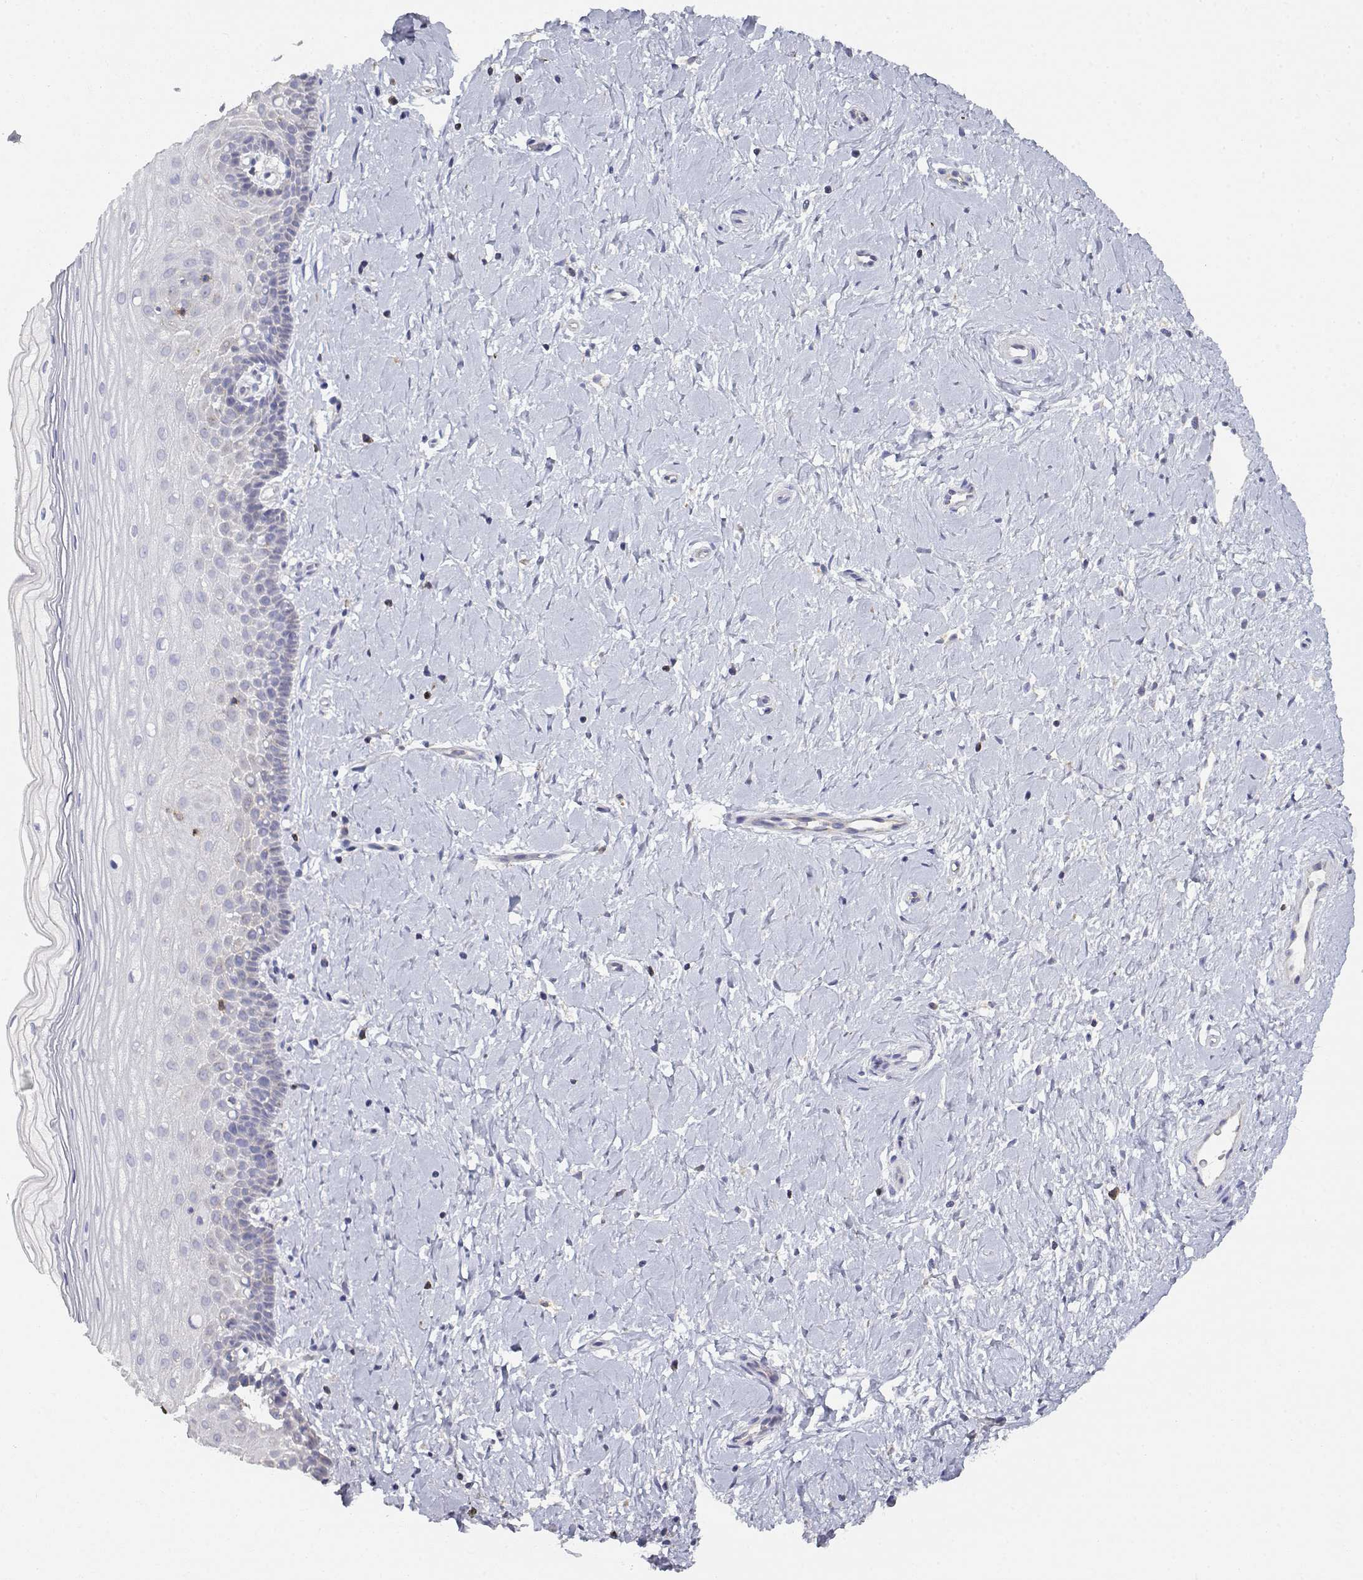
{"staining": {"intensity": "negative", "quantity": "none", "location": "none"}, "tissue": "cervix", "cell_type": "Glandular cells", "image_type": "normal", "snomed": [{"axis": "morphology", "description": "Normal tissue, NOS"}, {"axis": "topography", "description": "Cervix"}], "caption": "There is no significant expression in glandular cells of cervix. Brightfield microscopy of immunohistochemistry stained with DAB (3,3'-diaminobenzidine) (brown) and hematoxylin (blue), captured at high magnification.", "gene": "ADA", "patient": {"sex": "female", "age": 37}}